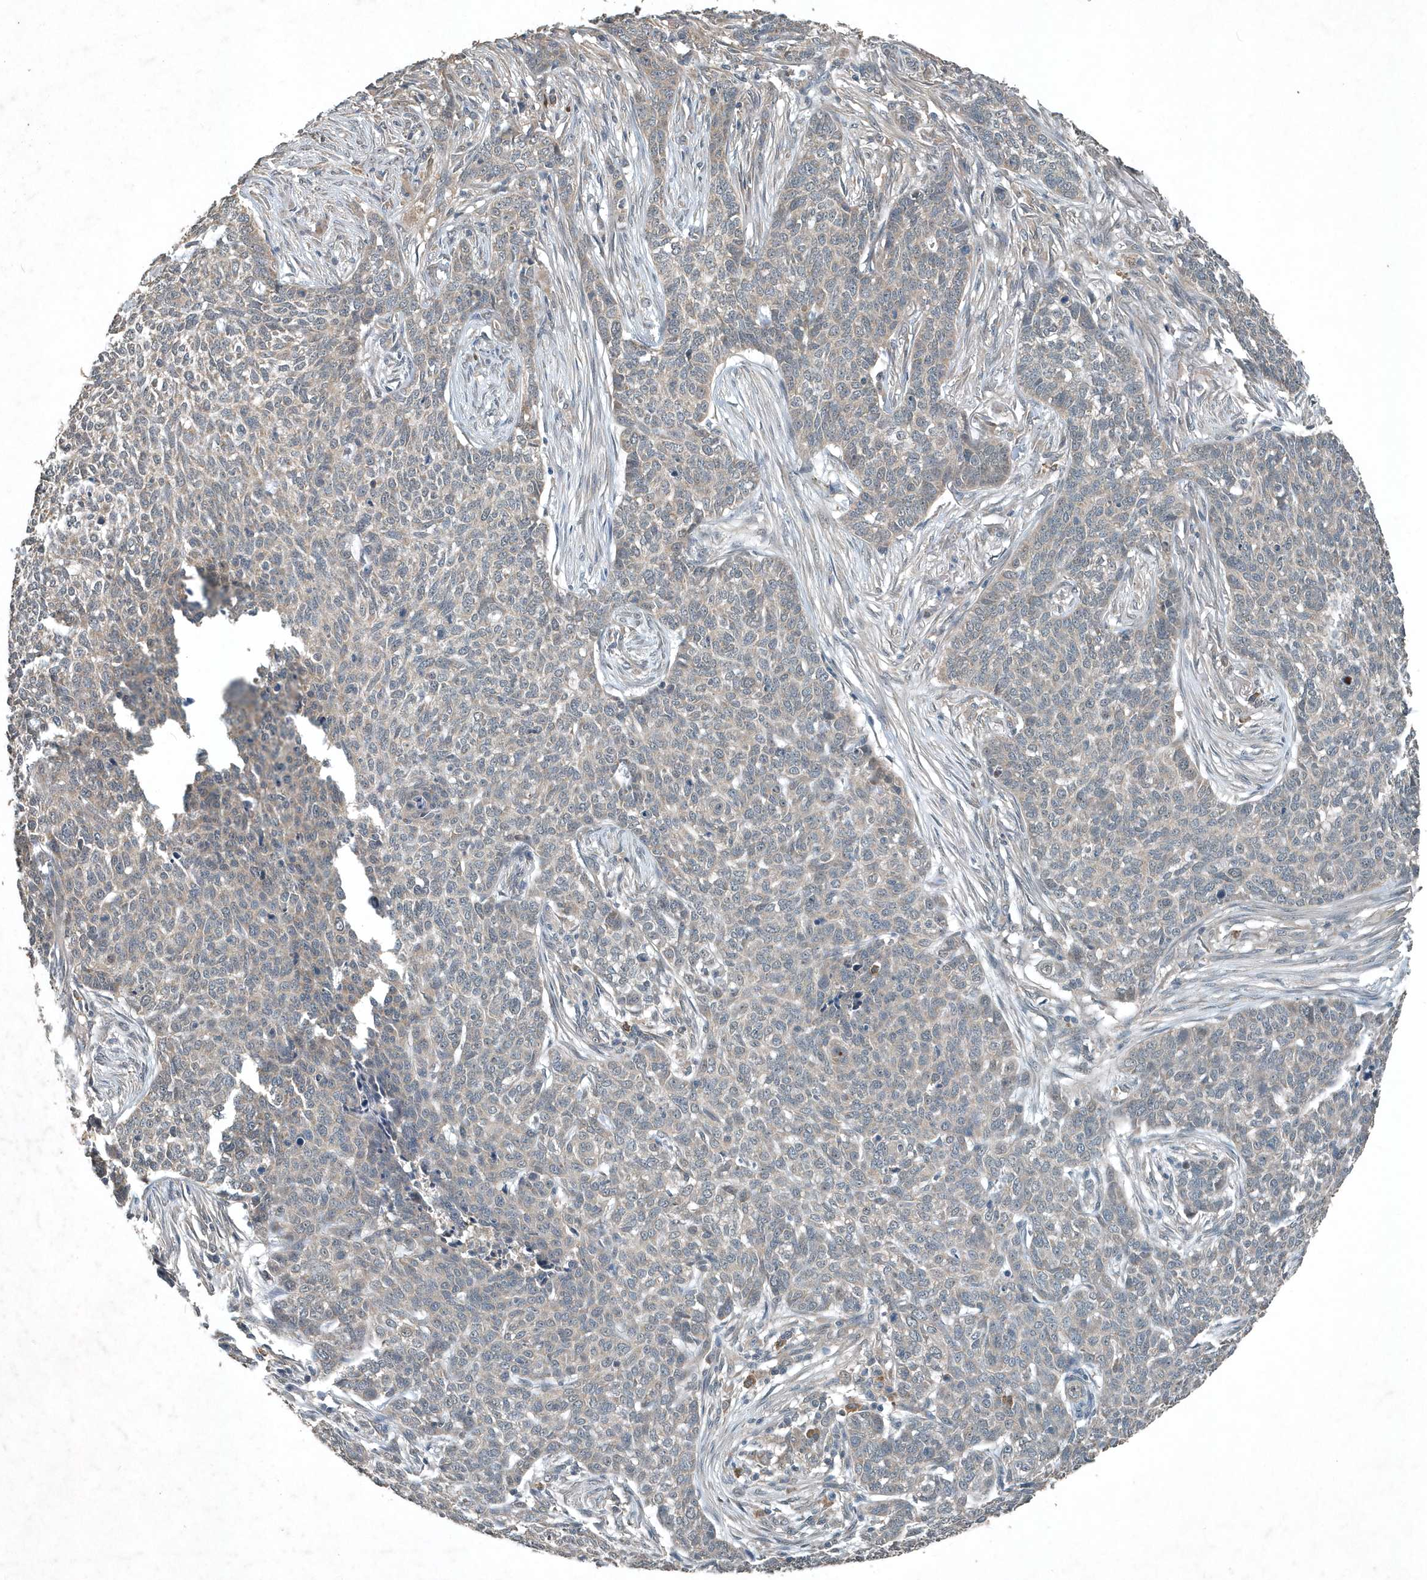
{"staining": {"intensity": "negative", "quantity": "none", "location": "none"}, "tissue": "skin cancer", "cell_type": "Tumor cells", "image_type": "cancer", "snomed": [{"axis": "morphology", "description": "Basal cell carcinoma"}, {"axis": "topography", "description": "Skin"}], "caption": "Tumor cells show no significant positivity in skin cancer (basal cell carcinoma).", "gene": "SCFD2", "patient": {"sex": "male", "age": 85}}